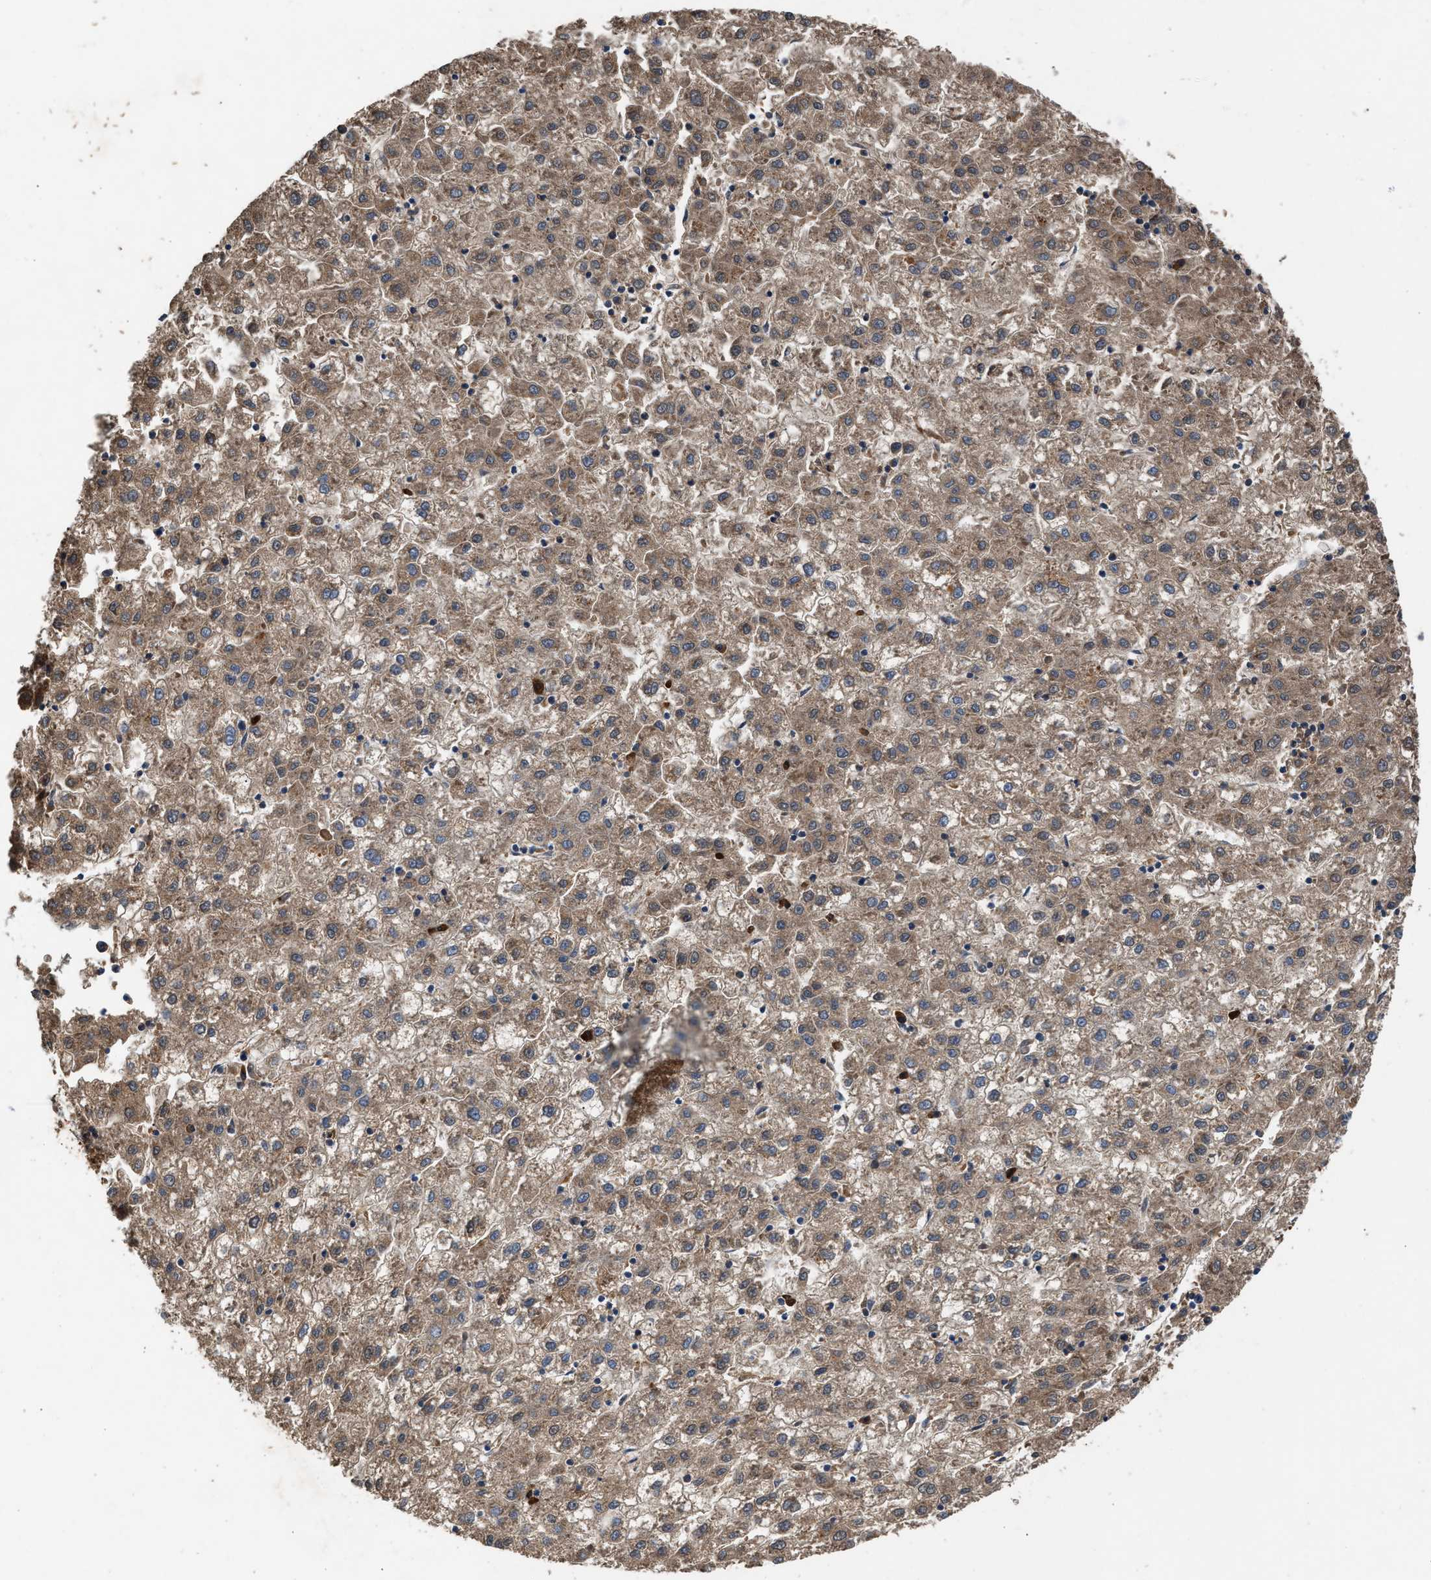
{"staining": {"intensity": "moderate", "quantity": ">75%", "location": "cytoplasmic/membranous"}, "tissue": "liver cancer", "cell_type": "Tumor cells", "image_type": "cancer", "snomed": [{"axis": "morphology", "description": "Carcinoma, Hepatocellular, NOS"}, {"axis": "topography", "description": "Liver"}], "caption": "Protein staining of liver cancer (hepatocellular carcinoma) tissue exhibits moderate cytoplasmic/membranous staining in about >75% of tumor cells.", "gene": "RUSC2", "patient": {"sex": "male", "age": 72}}